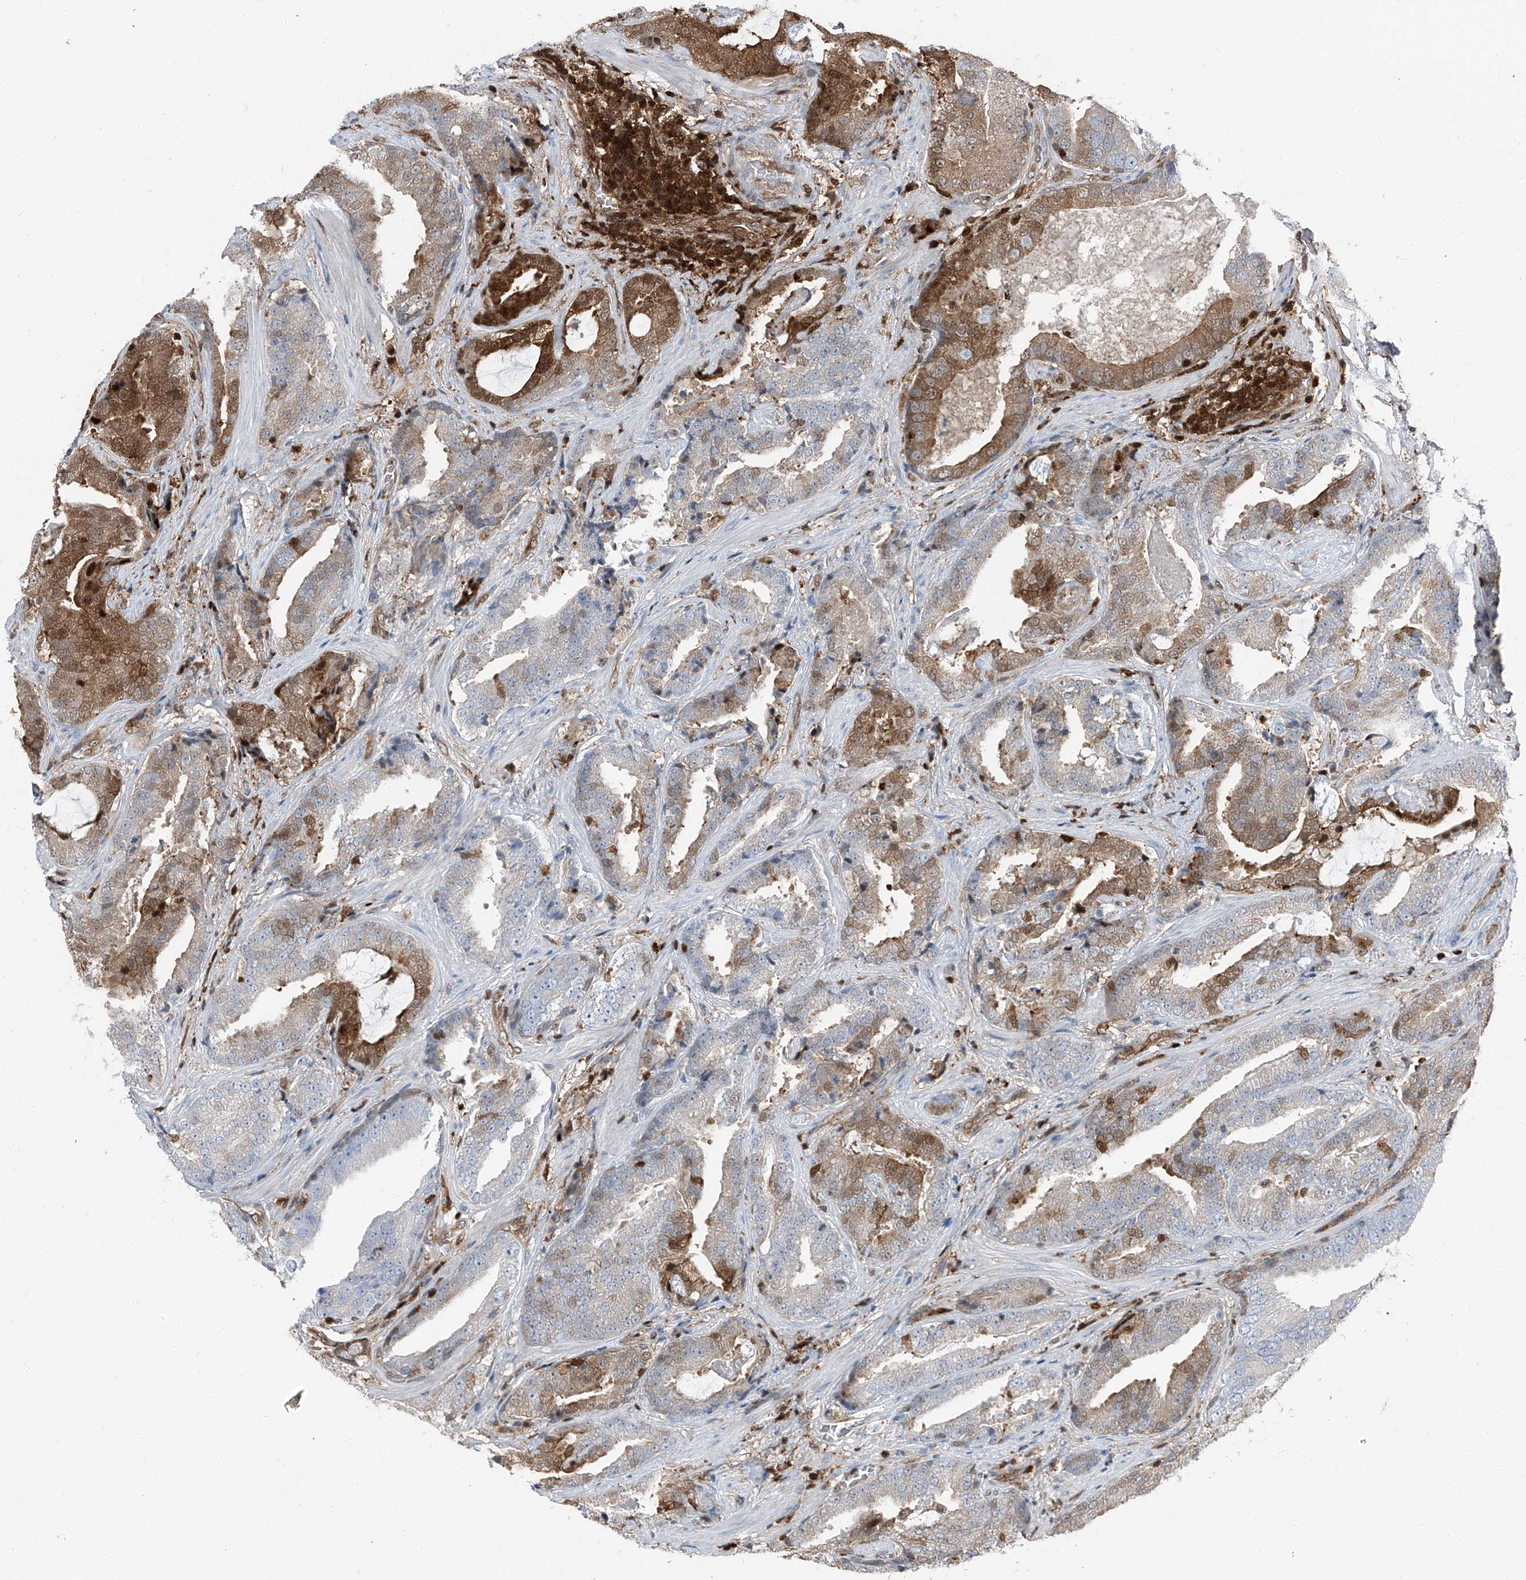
{"staining": {"intensity": "moderate", "quantity": "<25%", "location": "cytoplasmic/membranous"}, "tissue": "prostate cancer", "cell_type": "Tumor cells", "image_type": "cancer", "snomed": [{"axis": "morphology", "description": "Adenocarcinoma, Low grade"}, {"axis": "topography", "description": "Prostate"}], "caption": "Adenocarcinoma (low-grade) (prostate) tissue demonstrates moderate cytoplasmic/membranous staining in approximately <25% of tumor cells, visualized by immunohistochemistry. The protein is shown in brown color, while the nuclei are stained blue.", "gene": "PSMB10", "patient": {"sex": "male", "age": 67}}